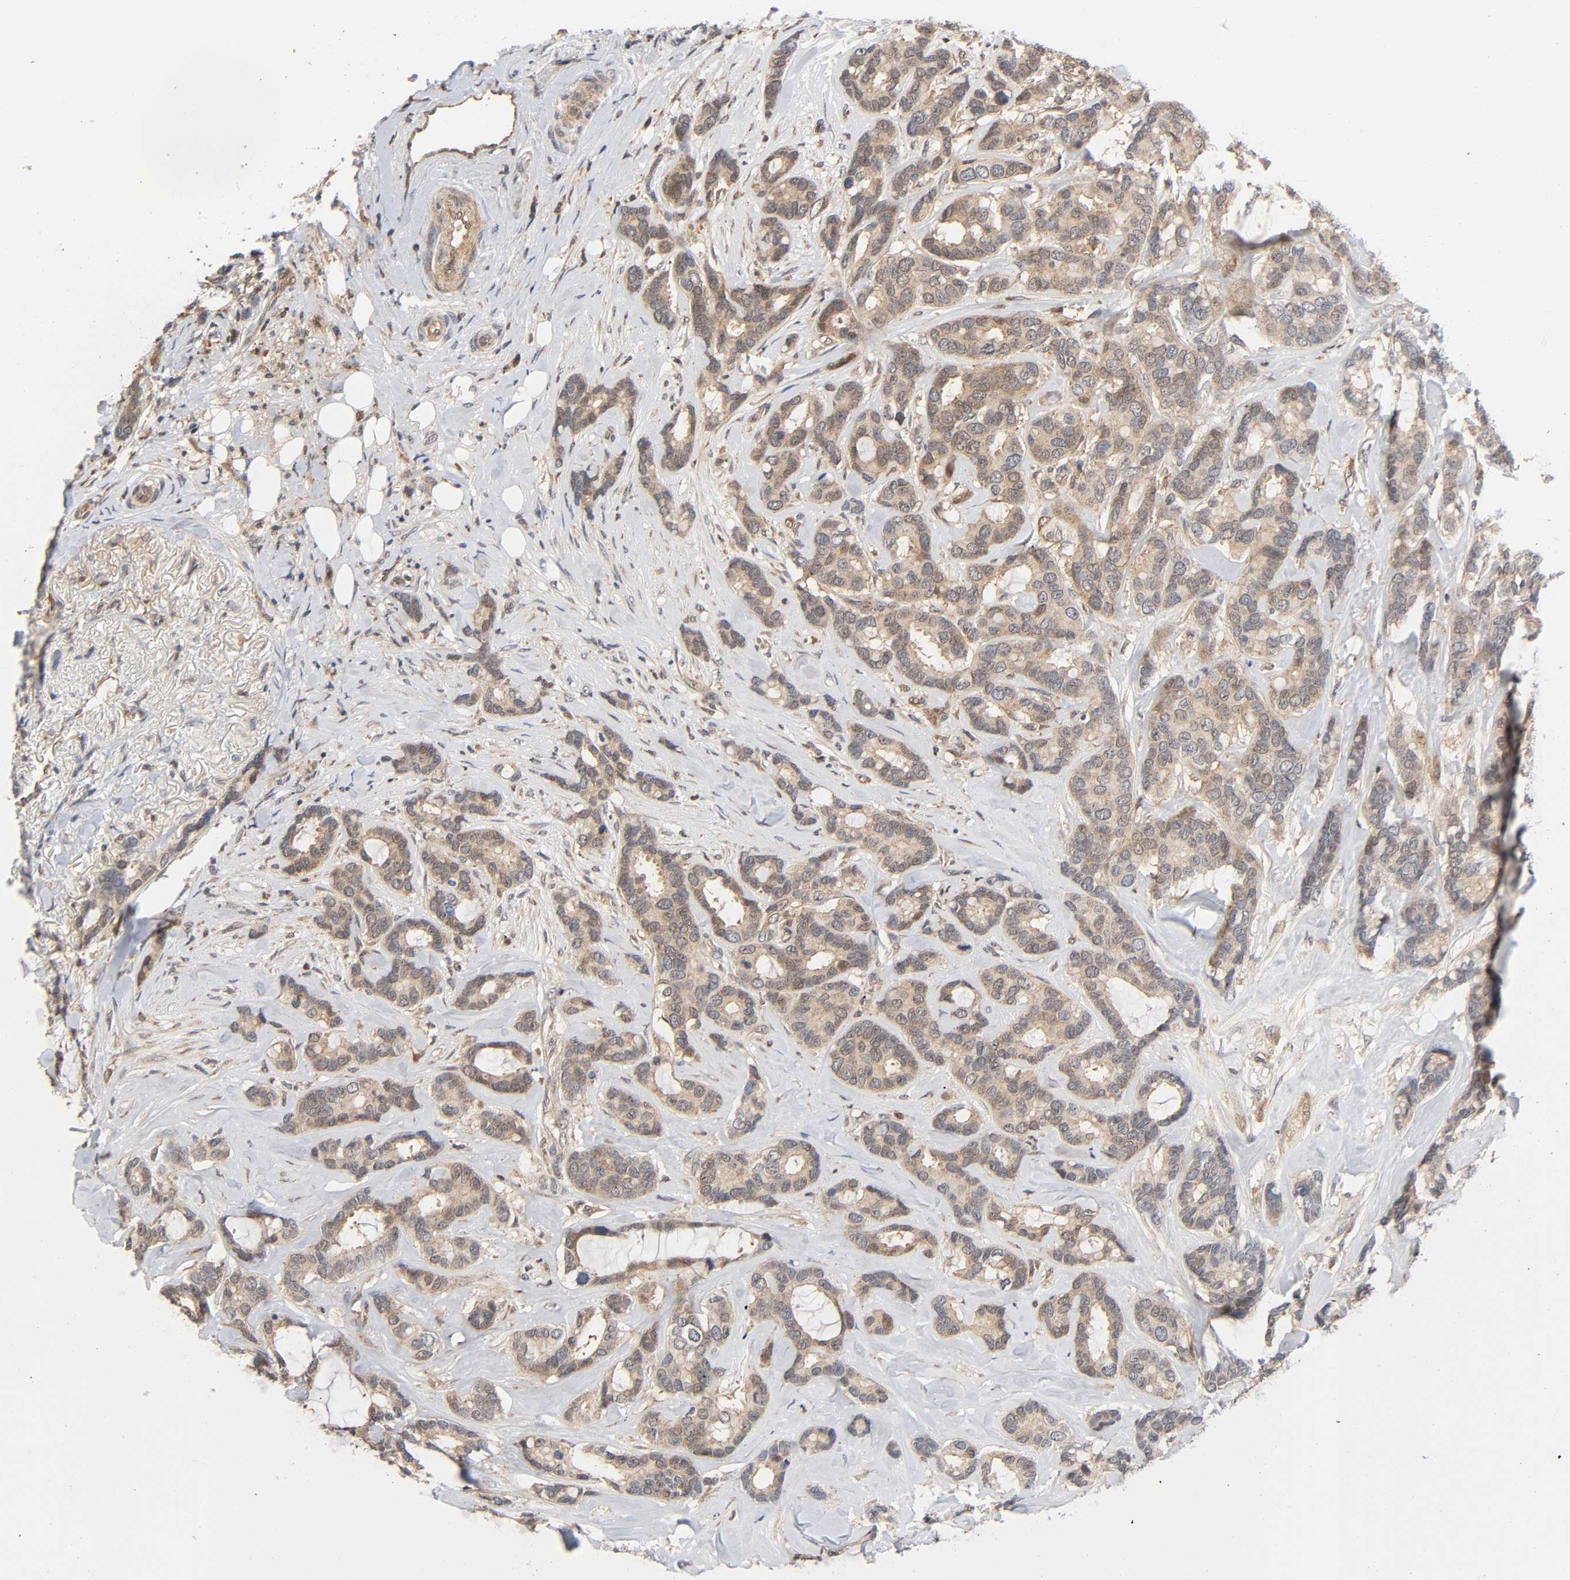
{"staining": {"intensity": "weak", "quantity": ">75%", "location": "cytoplasmic/membranous"}, "tissue": "breast cancer", "cell_type": "Tumor cells", "image_type": "cancer", "snomed": [{"axis": "morphology", "description": "Duct carcinoma"}, {"axis": "topography", "description": "Breast"}], "caption": "Weak cytoplasmic/membranous expression is seen in approximately >75% of tumor cells in breast cancer (infiltrating ductal carcinoma).", "gene": "CASP9", "patient": {"sex": "female", "age": 87}}